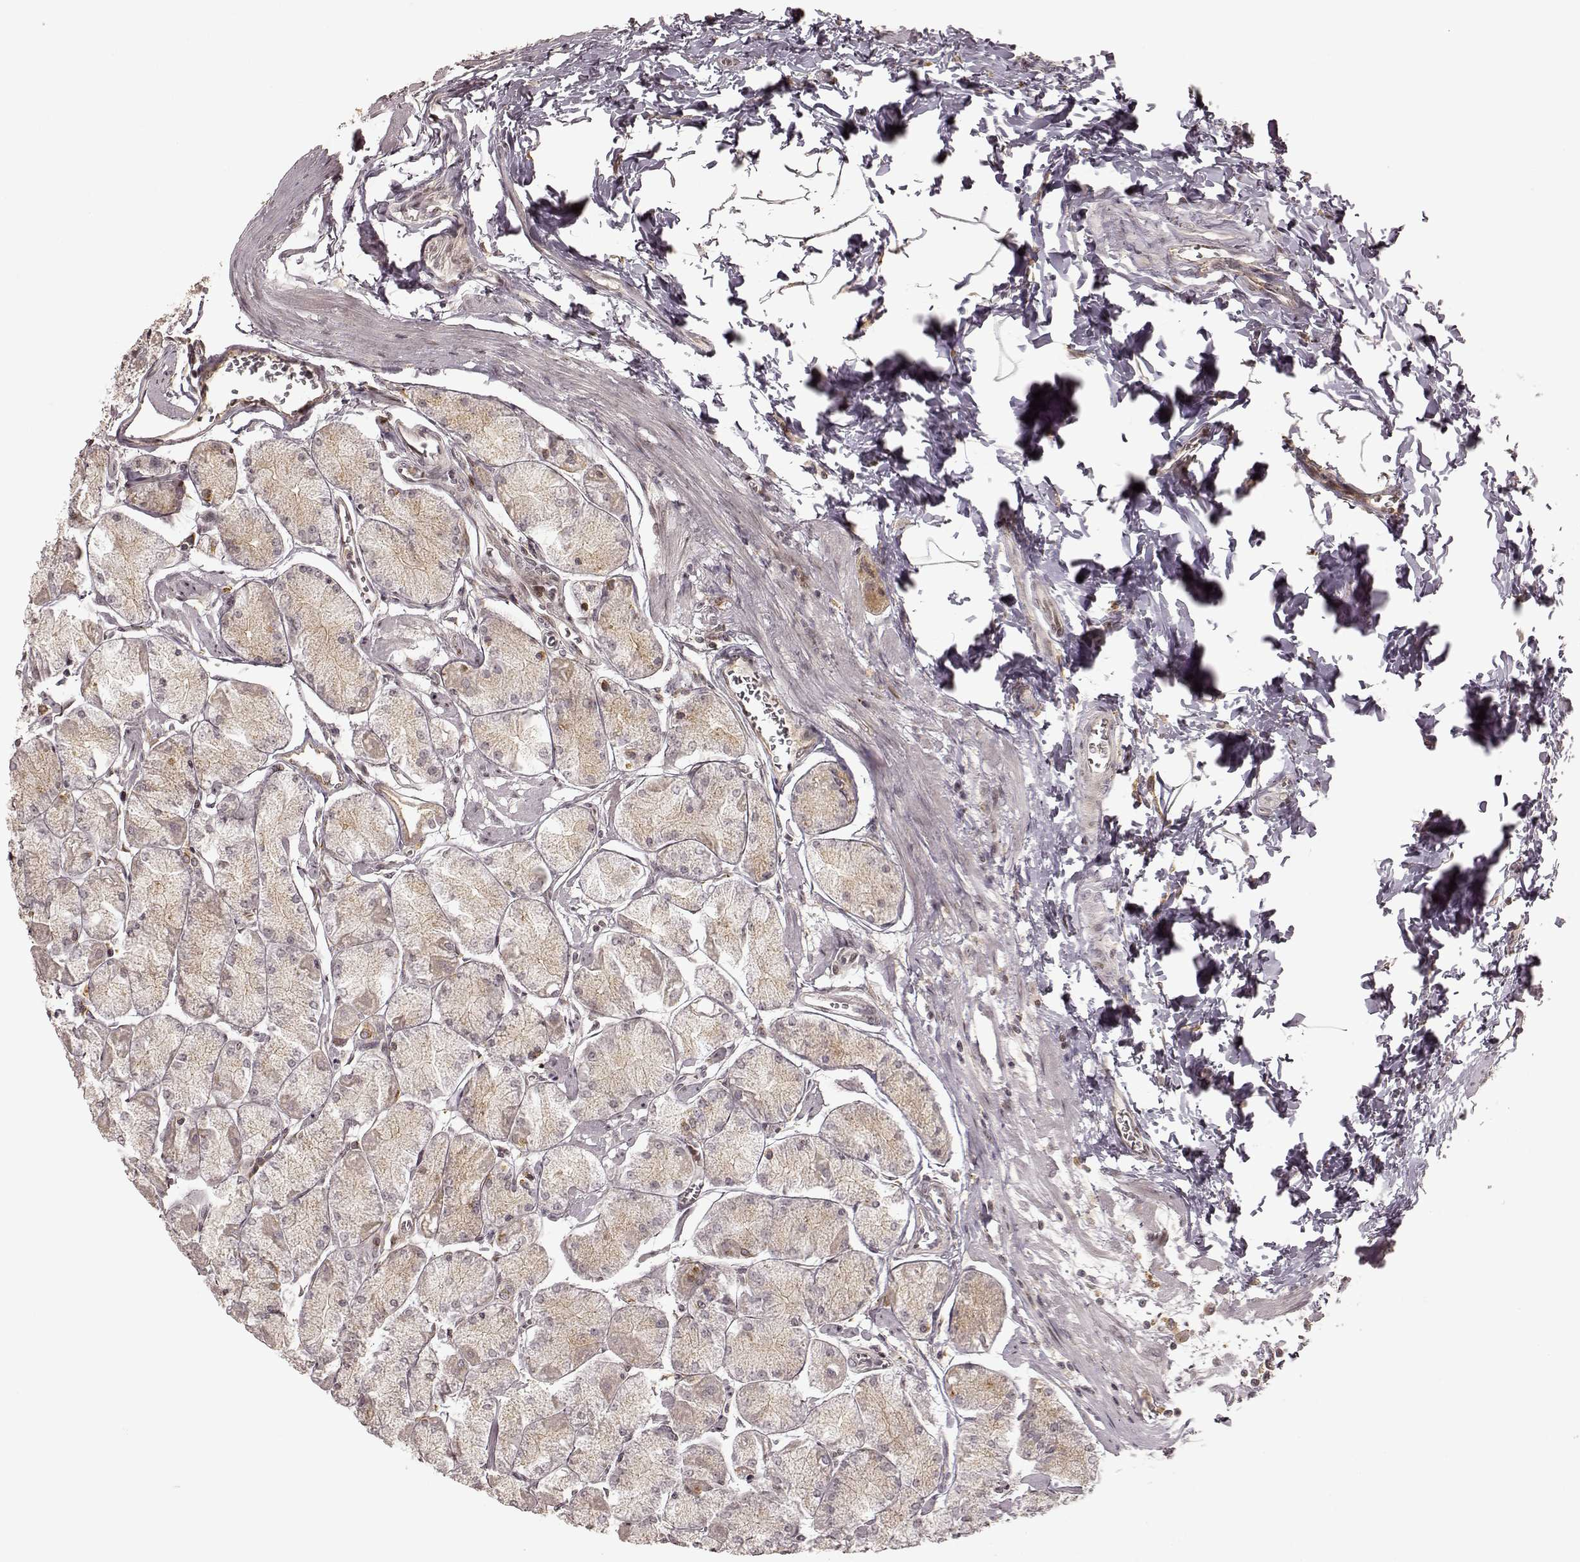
{"staining": {"intensity": "weak", "quantity": ">75%", "location": "cytoplasmic/membranous"}, "tissue": "stomach", "cell_type": "Glandular cells", "image_type": "normal", "snomed": [{"axis": "morphology", "description": "Normal tissue, NOS"}, {"axis": "topography", "description": "Stomach, upper"}], "caption": "DAB (3,3'-diaminobenzidine) immunohistochemical staining of unremarkable human stomach exhibits weak cytoplasmic/membranous protein positivity in approximately >75% of glandular cells.", "gene": "SLC12A9", "patient": {"sex": "male", "age": 60}}